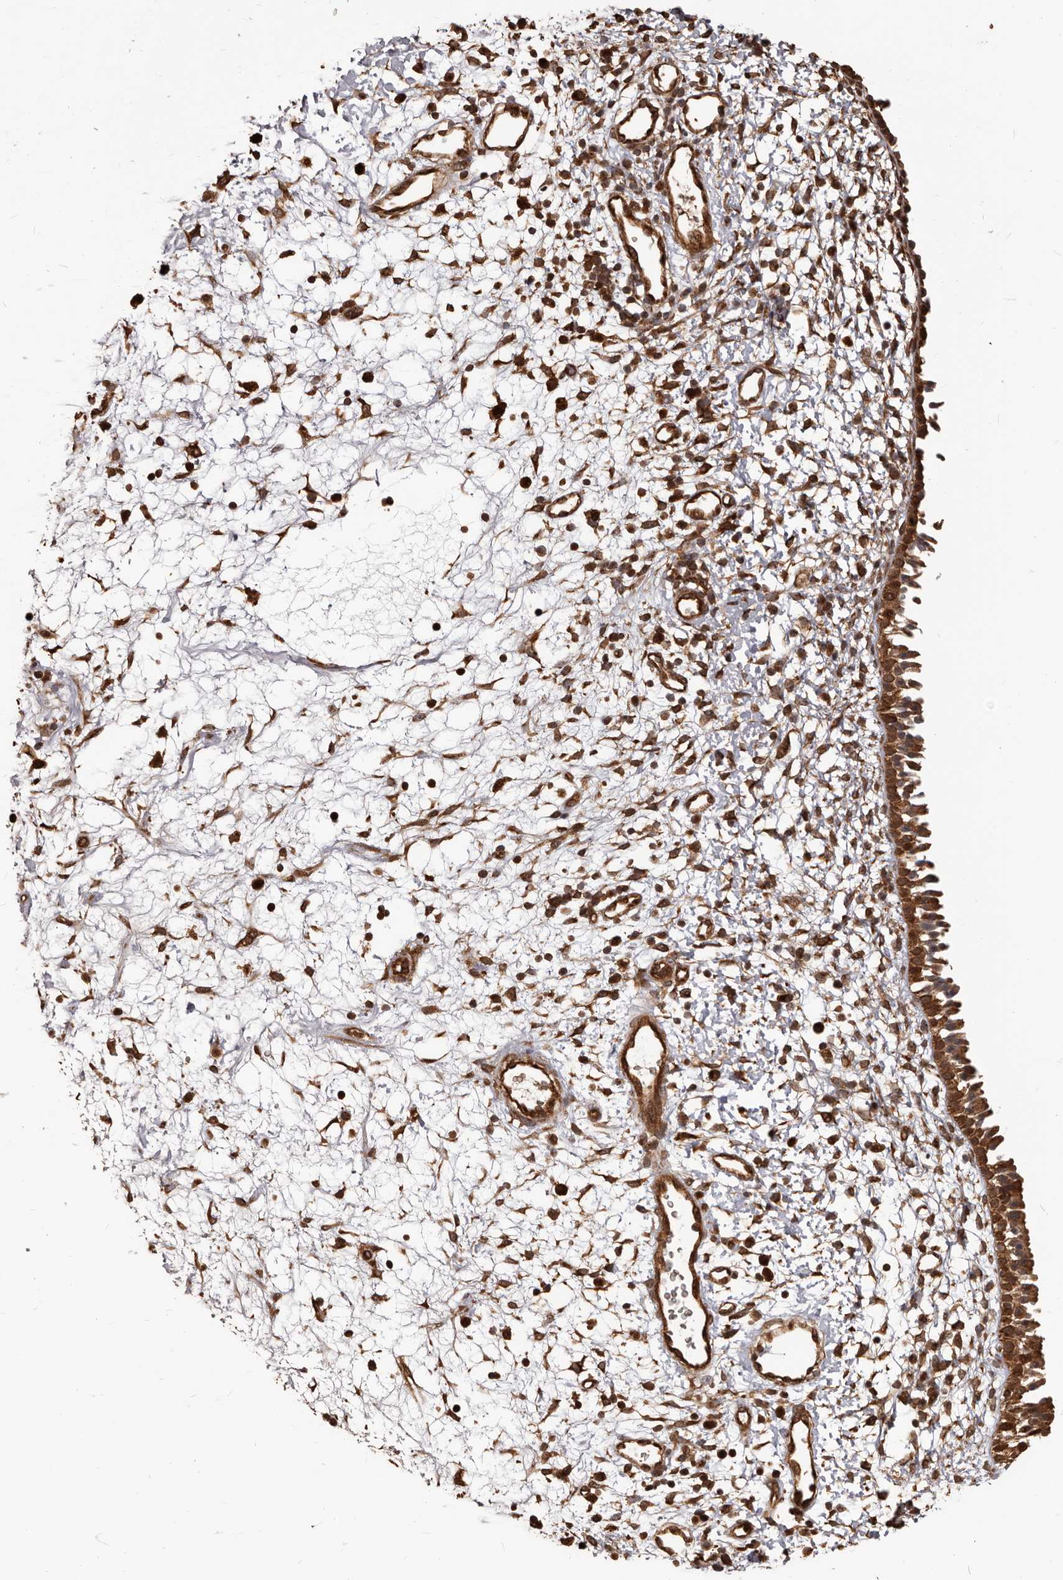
{"staining": {"intensity": "strong", "quantity": ">75%", "location": "cytoplasmic/membranous"}, "tissue": "nasopharynx", "cell_type": "Respiratory epithelial cells", "image_type": "normal", "snomed": [{"axis": "morphology", "description": "Normal tissue, NOS"}, {"axis": "topography", "description": "Nasopharynx"}], "caption": "Protein expression analysis of normal human nasopharynx reveals strong cytoplasmic/membranous expression in about >75% of respiratory epithelial cells.", "gene": "MTO1", "patient": {"sex": "male", "age": 22}}